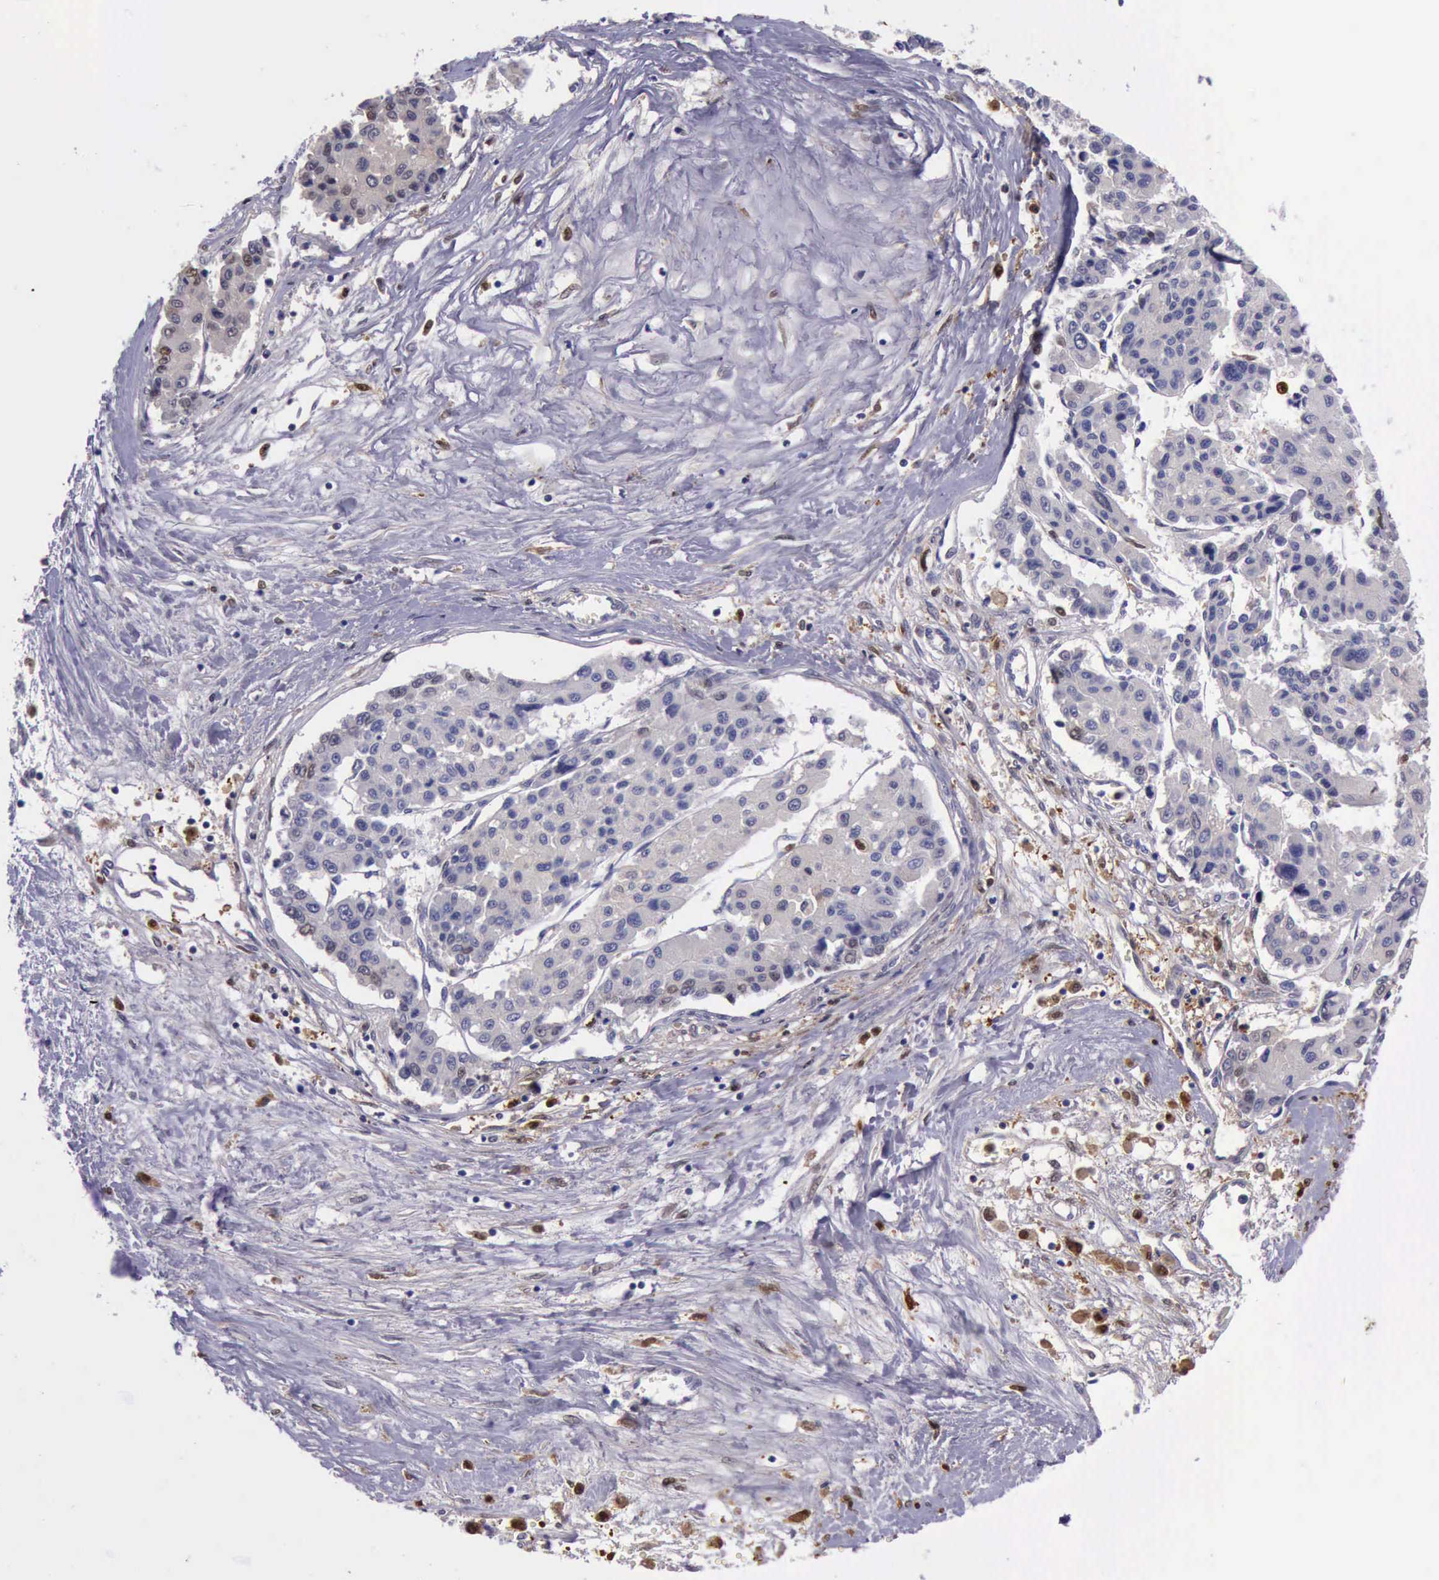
{"staining": {"intensity": "weak", "quantity": "25%-75%", "location": "cytoplasmic/membranous,nuclear"}, "tissue": "liver cancer", "cell_type": "Tumor cells", "image_type": "cancer", "snomed": [{"axis": "morphology", "description": "Carcinoma, Hepatocellular, NOS"}, {"axis": "topography", "description": "Liver"}], "caption": "IHC micrograph of liver cancer (hepatocellular carcinoma) stained for a protein (brown), which displays low levels of weak cytoplasmic/membranous and nuclear positivity in approximately 25%-75% of tumor cells.", "gene": "TYMP", "patient": {"sex": "male", "age": 64}}